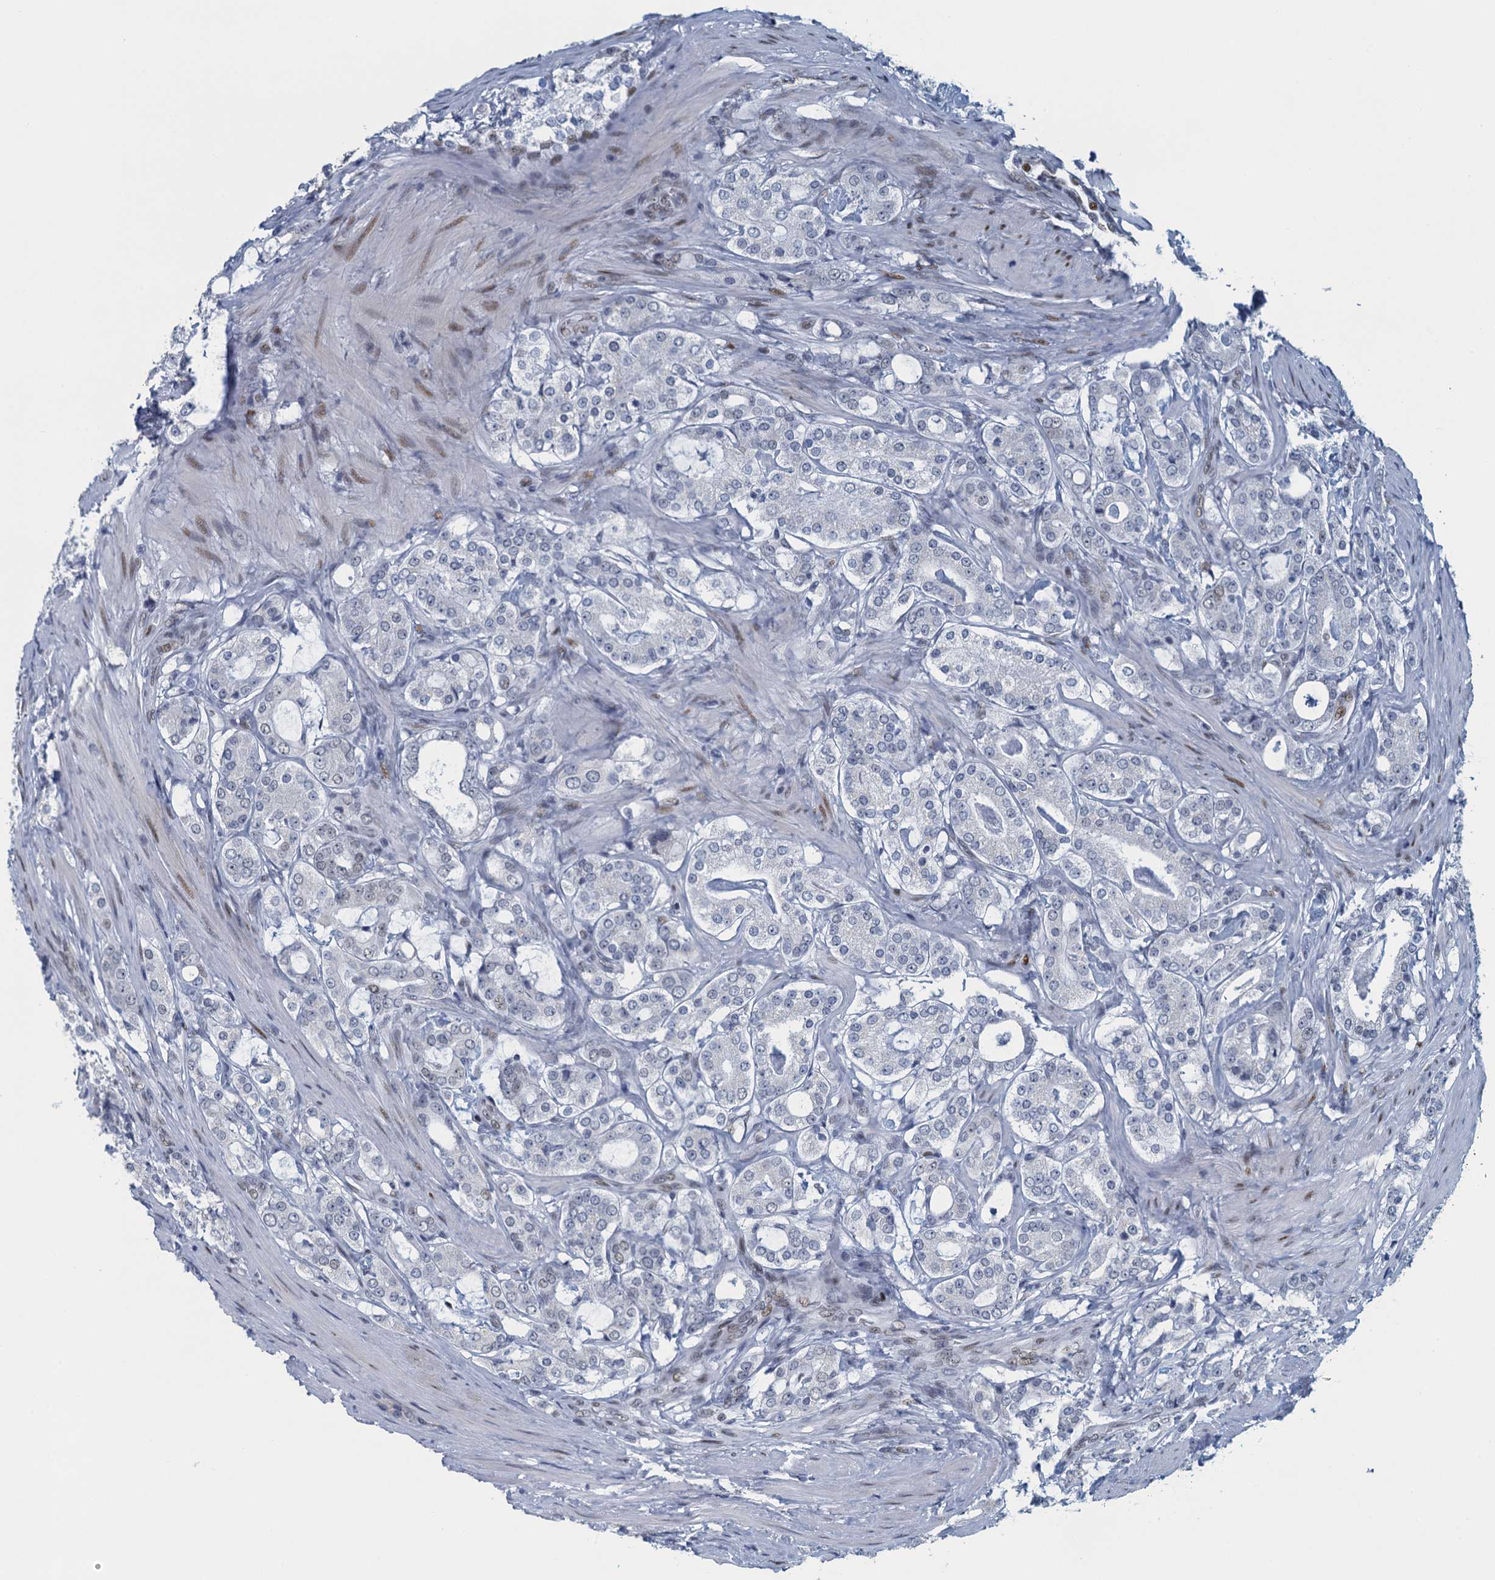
{"staining": {"intensity": "negative", "quantity": "none", "location": "none"}, "tissue": "prostate cancer", "cell_type": "Tumor cells", "image_type": "cancer", "snomed": [{"axis": "morphology", "description": "Adenocarcinoma, High grade"}, {"axis": "topography", "description": "Prostate"}], "caption": "Adenocarcinoma (high-grade) (prostate) was stained to show a protein in brown. There is no significant expression in tumor cells.", "gene": "TTLL9", "patient": {"sex": "male", "age": 63}}